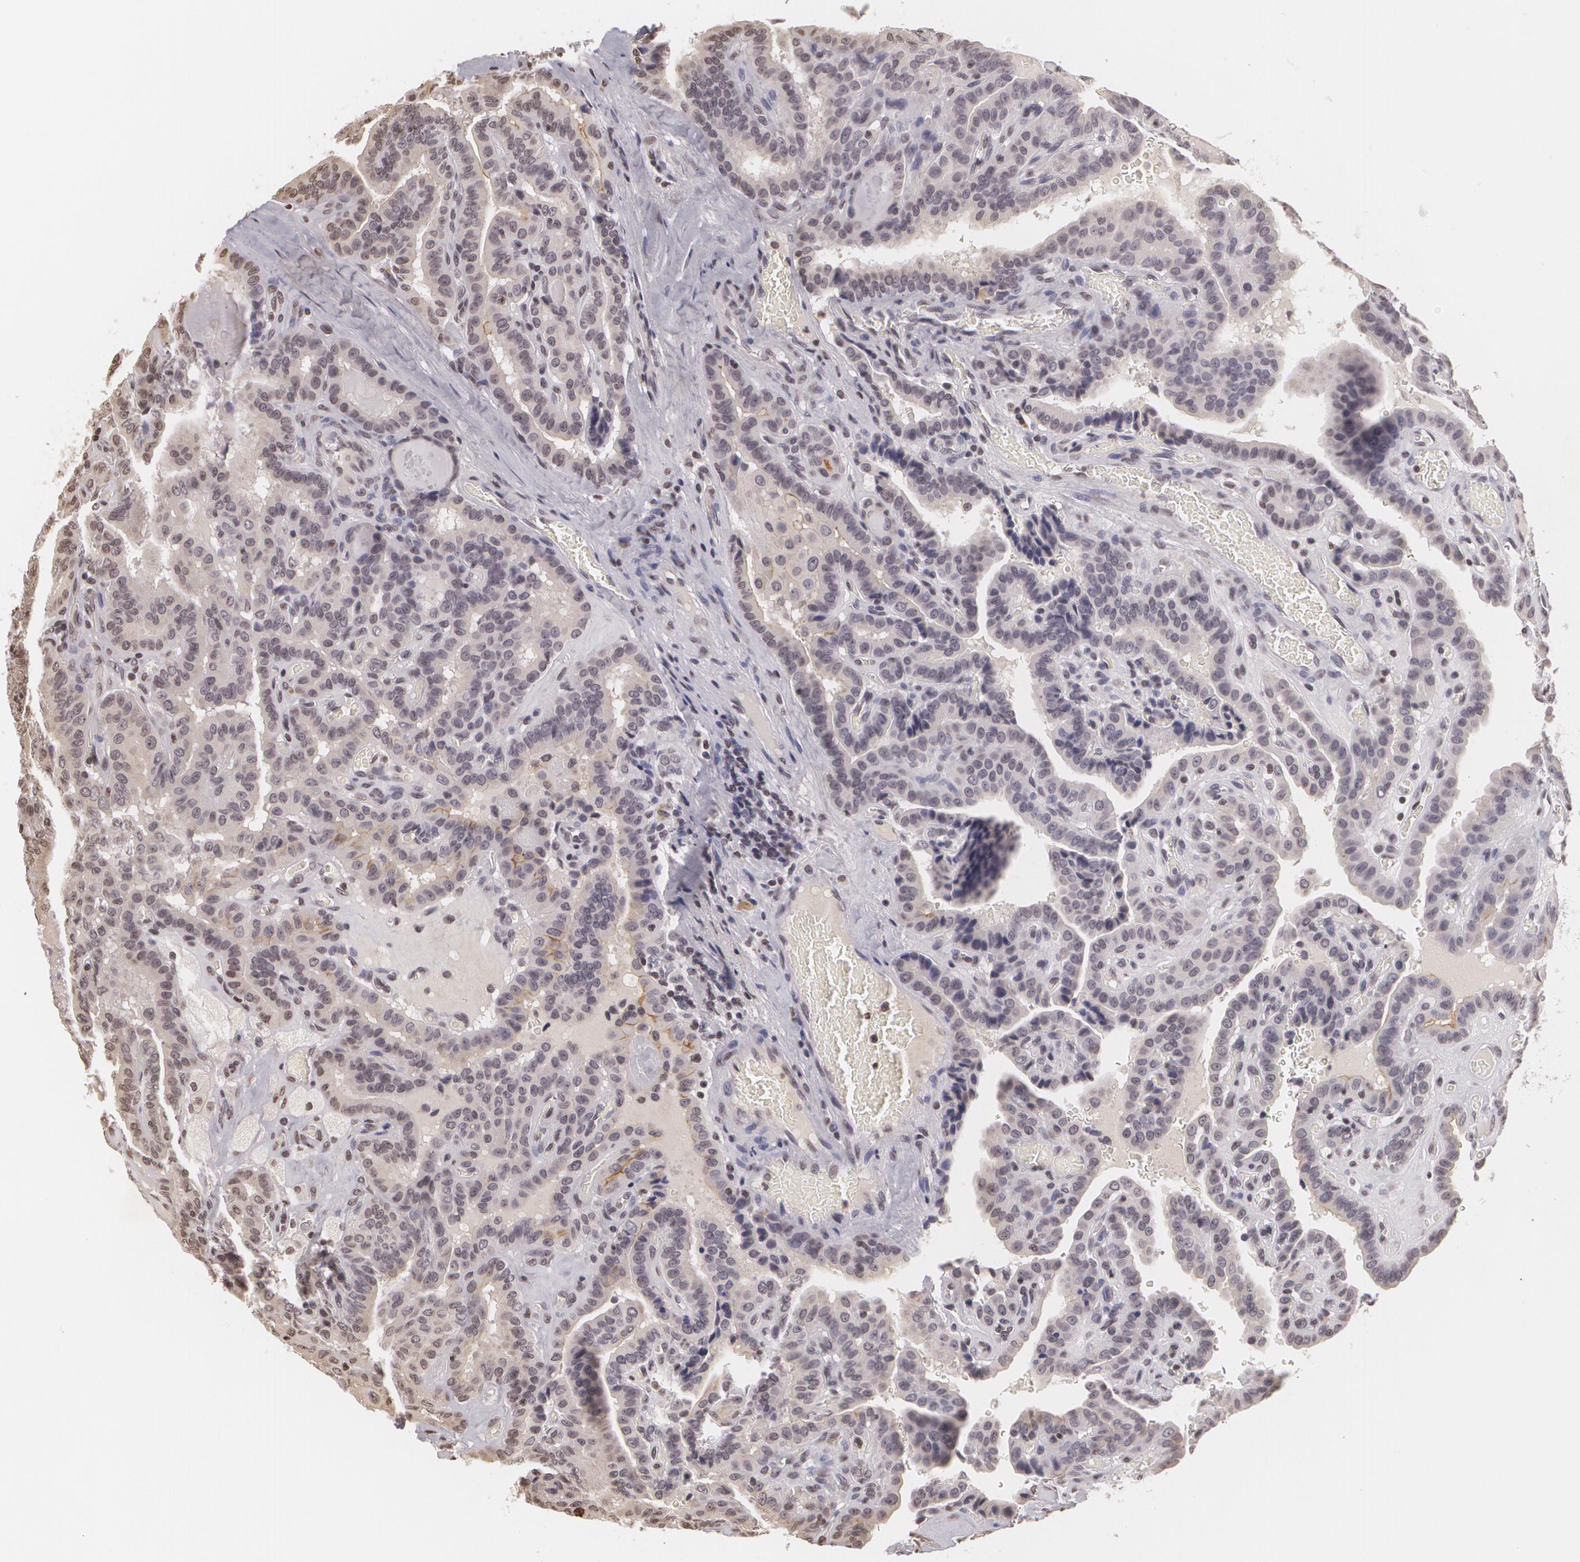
{"staining": {"intensity": "weak", "quantity": "25%-75%", "location": "cytoplasmic/membranous"}, "tissue": "thyroid cancer", "cell_type": "Tumor cells", "image_type": "cancer", "snomed": [{"axis": "morphology", "description": "Papillary adenocarcinoma, NOS"}, {"axis": "topography", "description": "Thyroid gland"}], "caption": "High-power microscopy captured an immunohistochemistry (IHC) image of thyroid cancer, revealing weak cytoplasmic/membranous positivity in approximately 25%-75% of tumor cells. The staining was performed using DAB, with brown indicating positive protein expression. Nuclei are stained blue with hematoxylin.", "gene": "MUC1", "patient": {"sex": "male", "age": 87}}